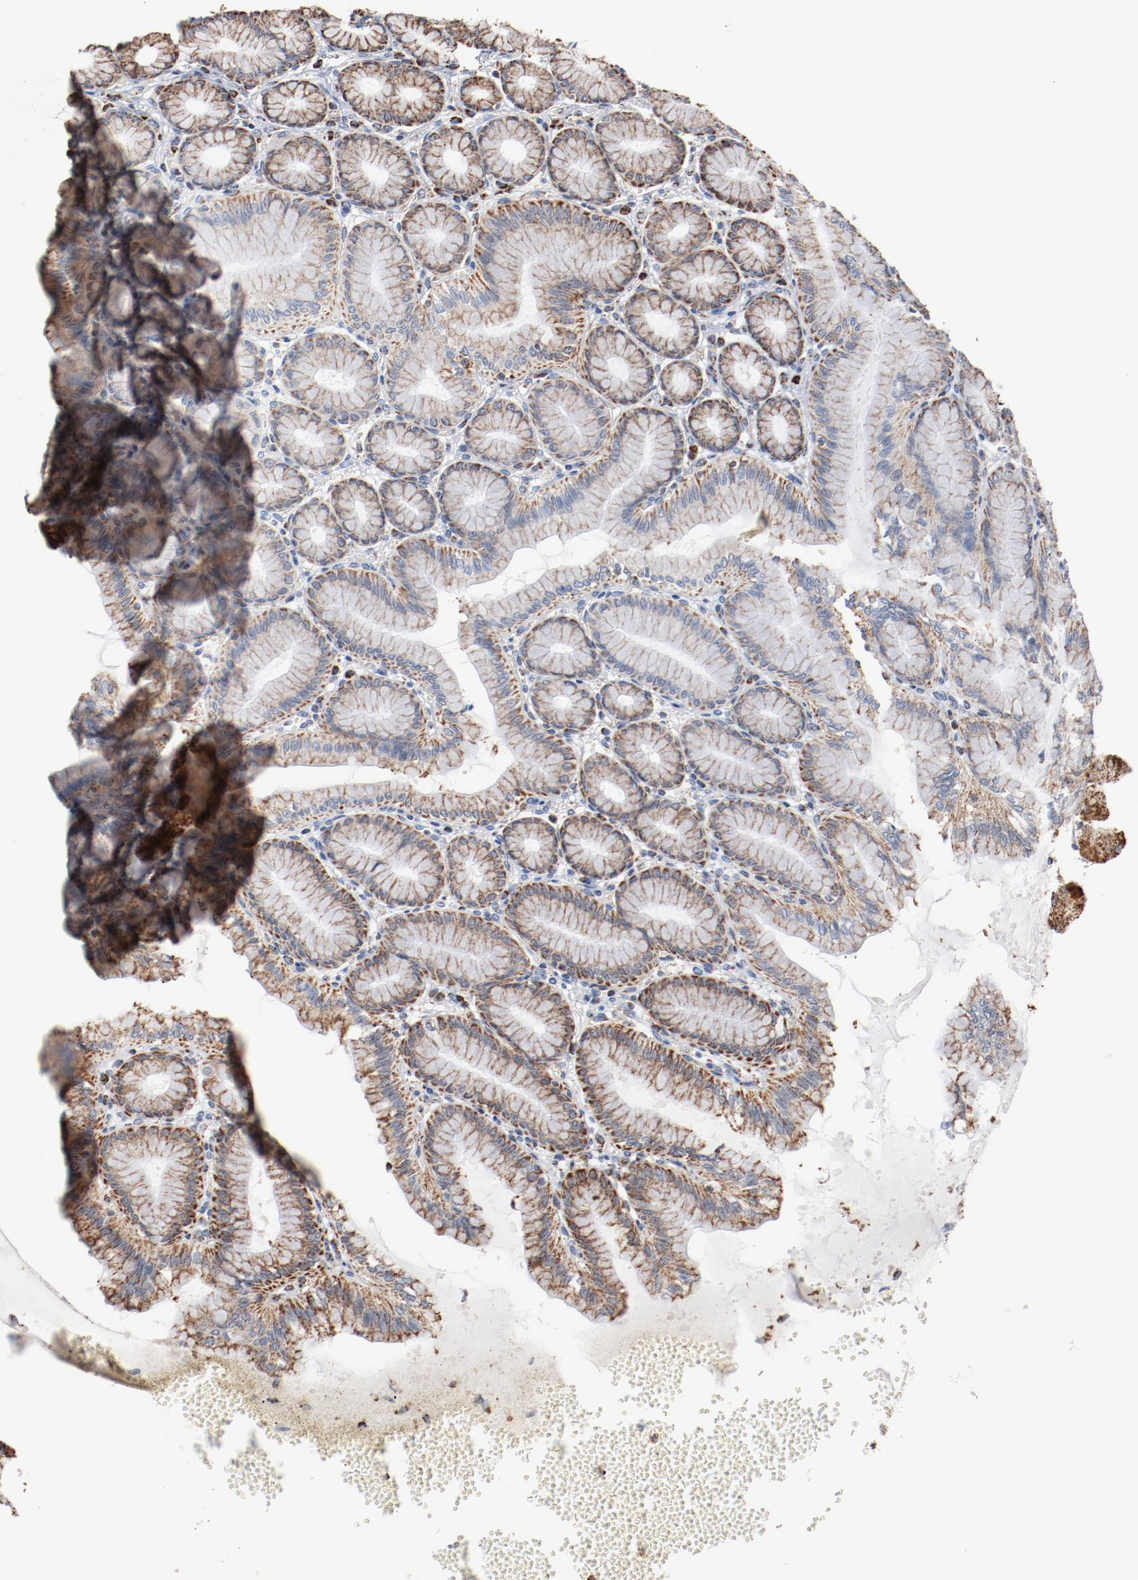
{"staining": {"intensity": "strong", "quantity": ">75%", "location": "cytoplasmic/membranous"}, "tissue": "stomach", "cell_type": "Glandular cells", "image_type": "normal", "snomed": [{"axis": "morphology", "description": "Normal tissue, NOS"}, {"axis": "topography", "description": "Stomach"}, {"axis": "topography", "description": "Stomach, lower"}], "caption": "Immunohistochemical staining of benign stomach displays high levels of strong cytoplasmic/membranous positivity in approximately >75% of glandular cells. Nuclei are stained in blue.", "gene": "NDUFS4", "patient": {"sex": "male", "age": 76}}